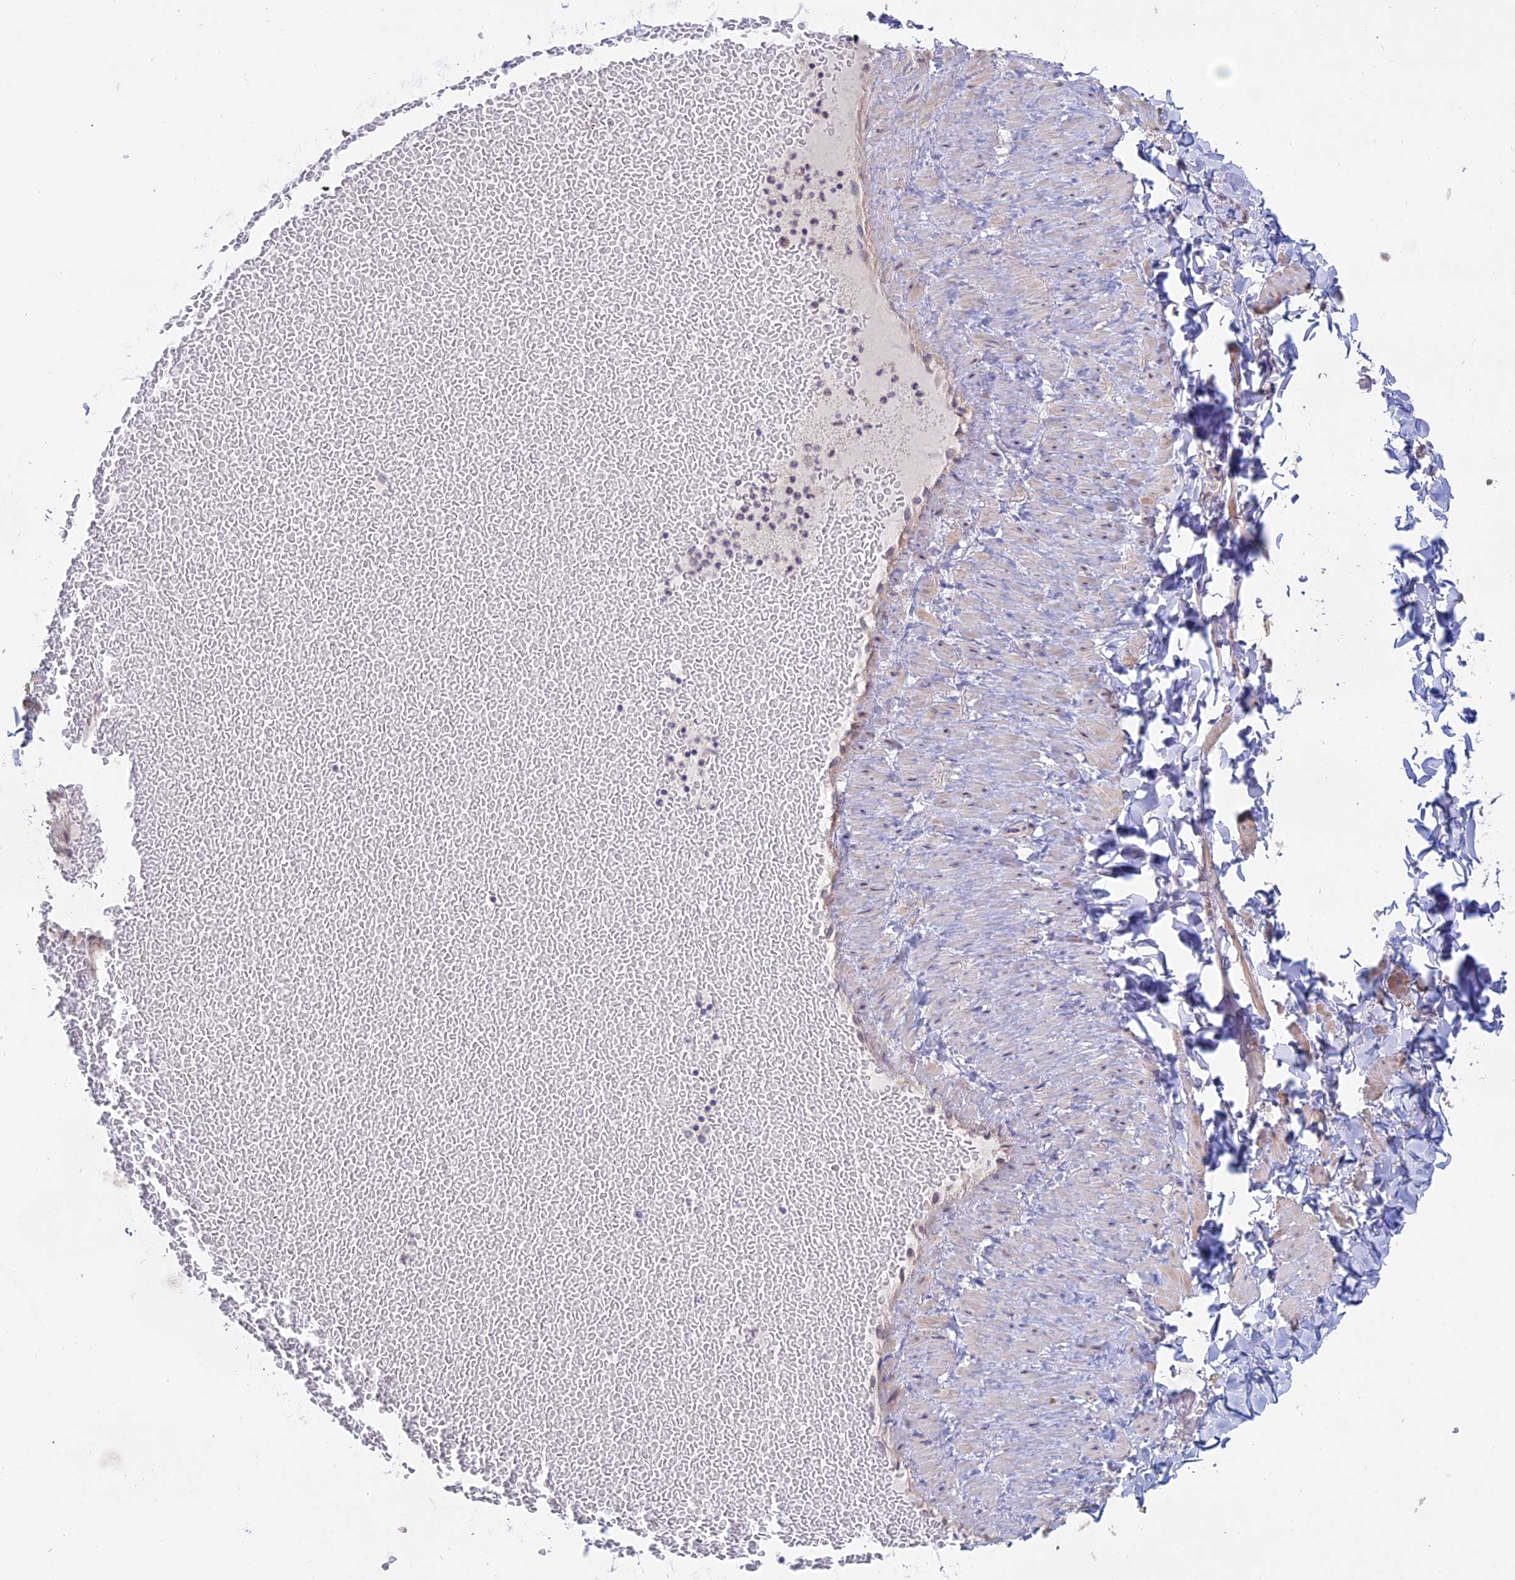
{"staining": {"intensity": "negative", "quantity": "none", "location": "none"}, "tissue": "adipose tissue", "cell_type": "Adipocytes", "image_type": "normal", "snomed": [{"axis": "morphology", "description": "Normal tissue, NOS"}, {"axis": "topography", "description": "Adipose tissue"}, {"axis": "topography", "description": "Vascular tissue"}, {"axis": "topography", "description": "Peripheral nerve tissue"}], "caption": "Photomicrograph shows no protein expression in adipocytes of benign adipose tissue. (Stains: DAB immunohistochemistry (IHC) with hematoxylin counter stain, Microscopy: brightfield microscopy at high magnification).", "gene": "MYO5B", "patient": {"sex": "male", "age": 25}}